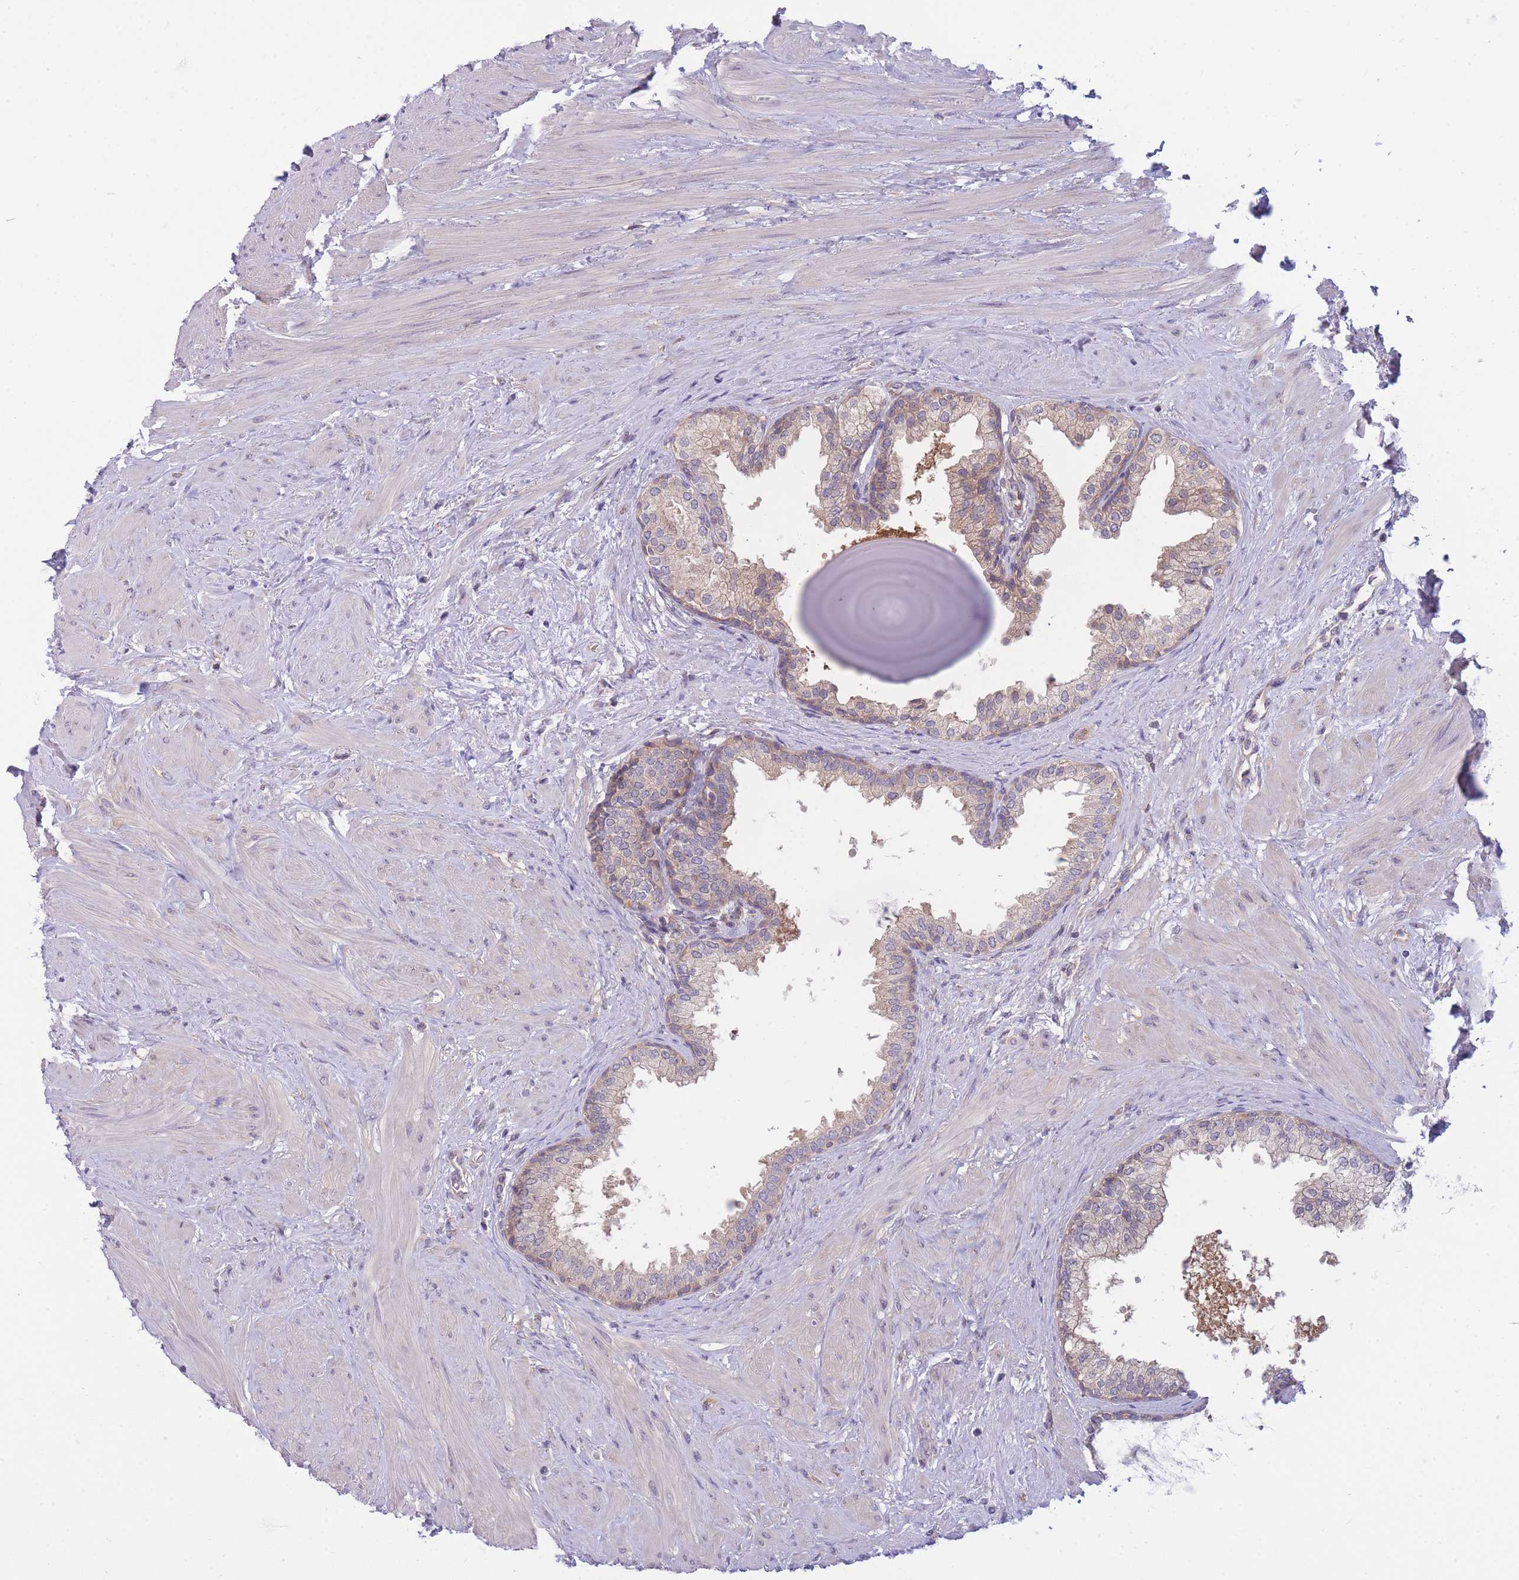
{"staining": {"intensity": "weak", "quantity": "25%-75%", "location": "cytoplasmic/membranous"}, "tissue": "prostate", "cell_type": "Glandular cells", "image_type": "normal", "snomed": [{"axis": "morphology", "description": "Normal tissue, NOS"}, {"axis": "topography", "description": "Prostate"}], "caption": "This is a photomicrograph of immunohistochemistry staining of benign prostate, which shows weak staining in the cytoplasmic/membranous of glandular cells.", "gene": "PFDN6", "patient": {"sex": "male", "age": 48}}